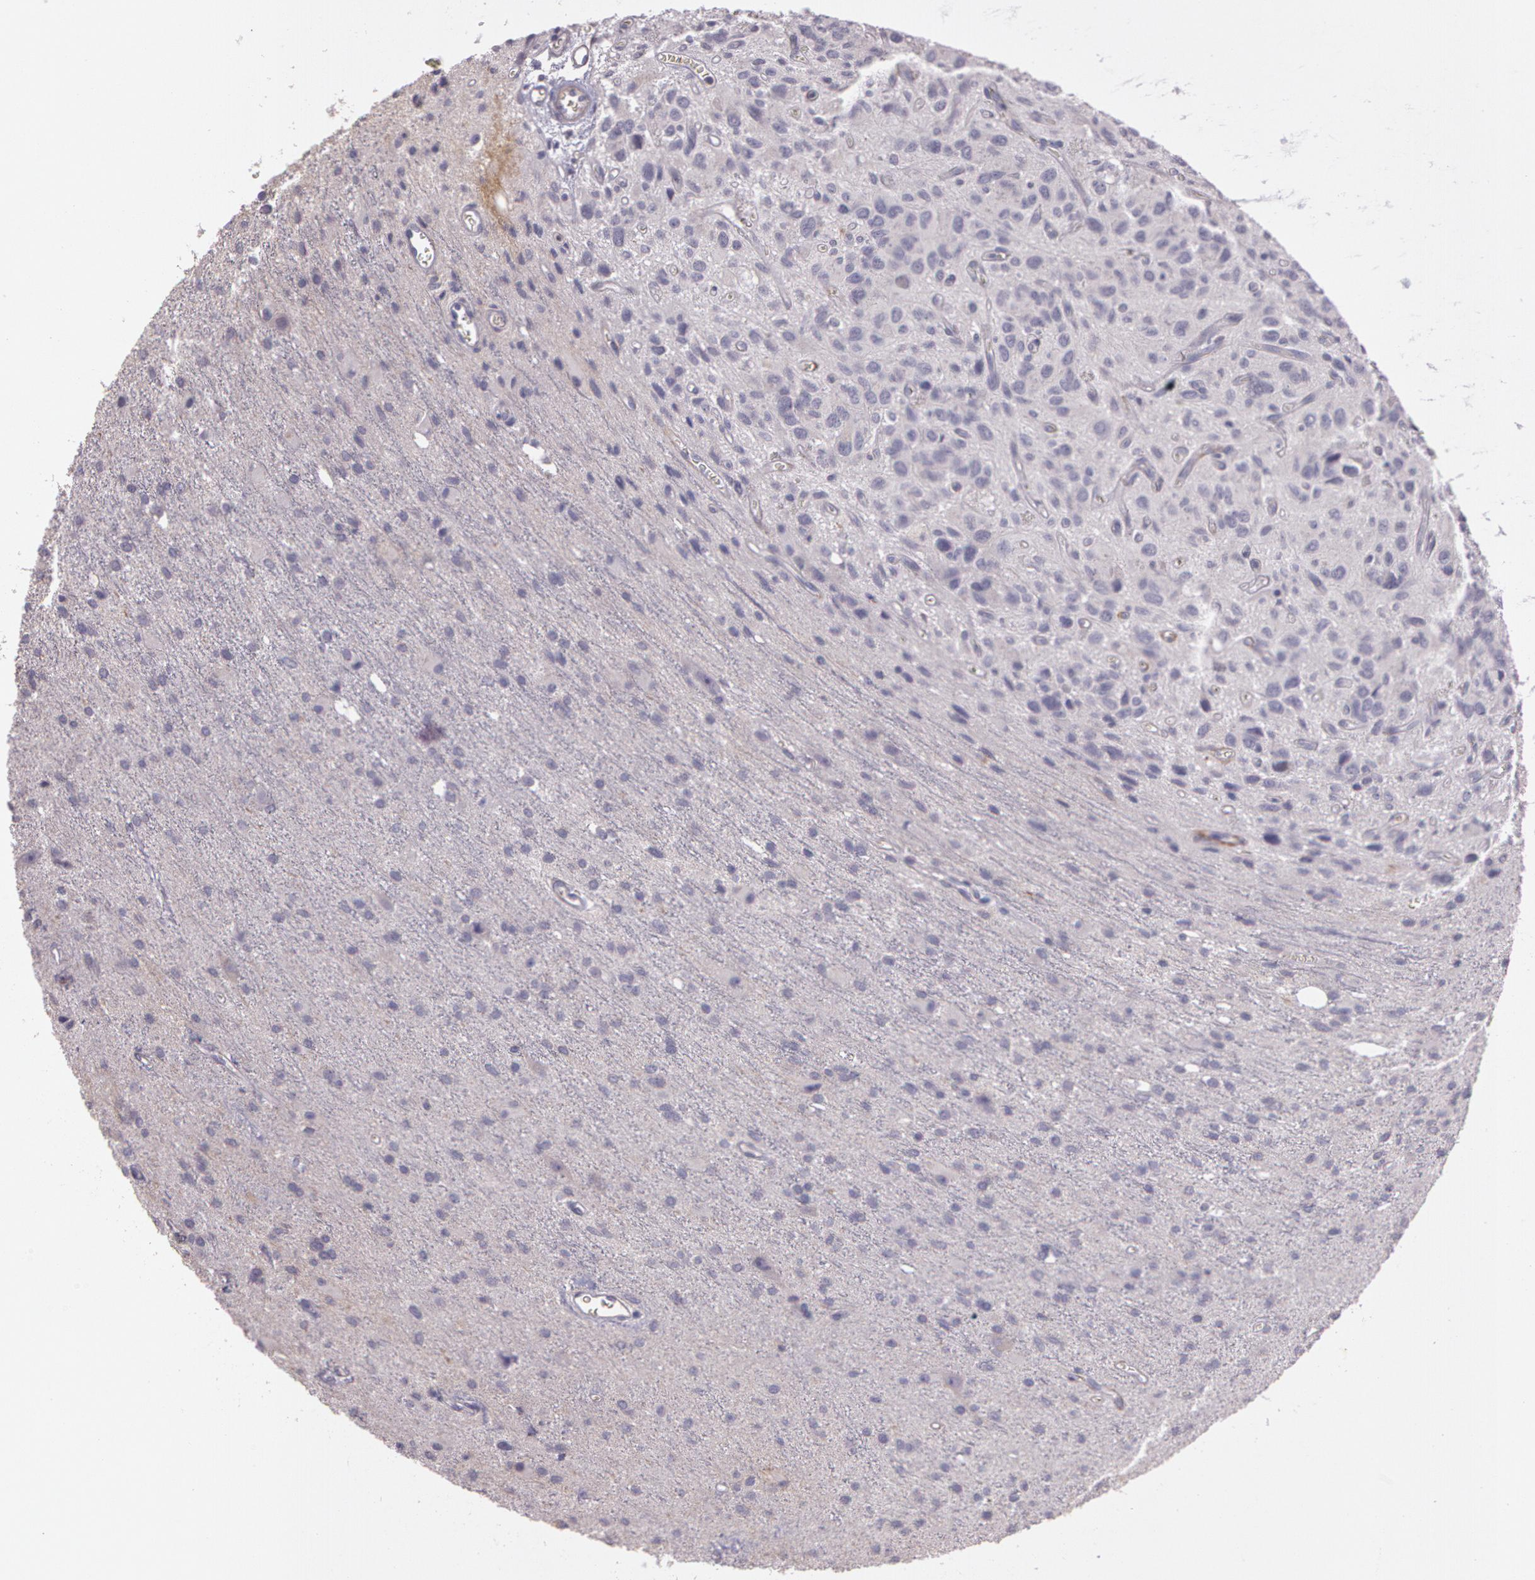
{"staining": {"intensity": "negative", "quantity": "none", "location": "none"}, "tissue": "glioma", "cell_type": "Tumor cells", "image_type": "cancer", "snomed": [{"axis": "morphology", "description": "Glioma, malignant, Low grade"}, {"axis": "topography", "description": "Brain"}], "caption": "This is an immunohistochemistry (IHC) image of human malignant glioma (low-grade). There is no staining in tumor cells.", "gene": "G2E3", "patient": {"sex": "female", "age": 15}}